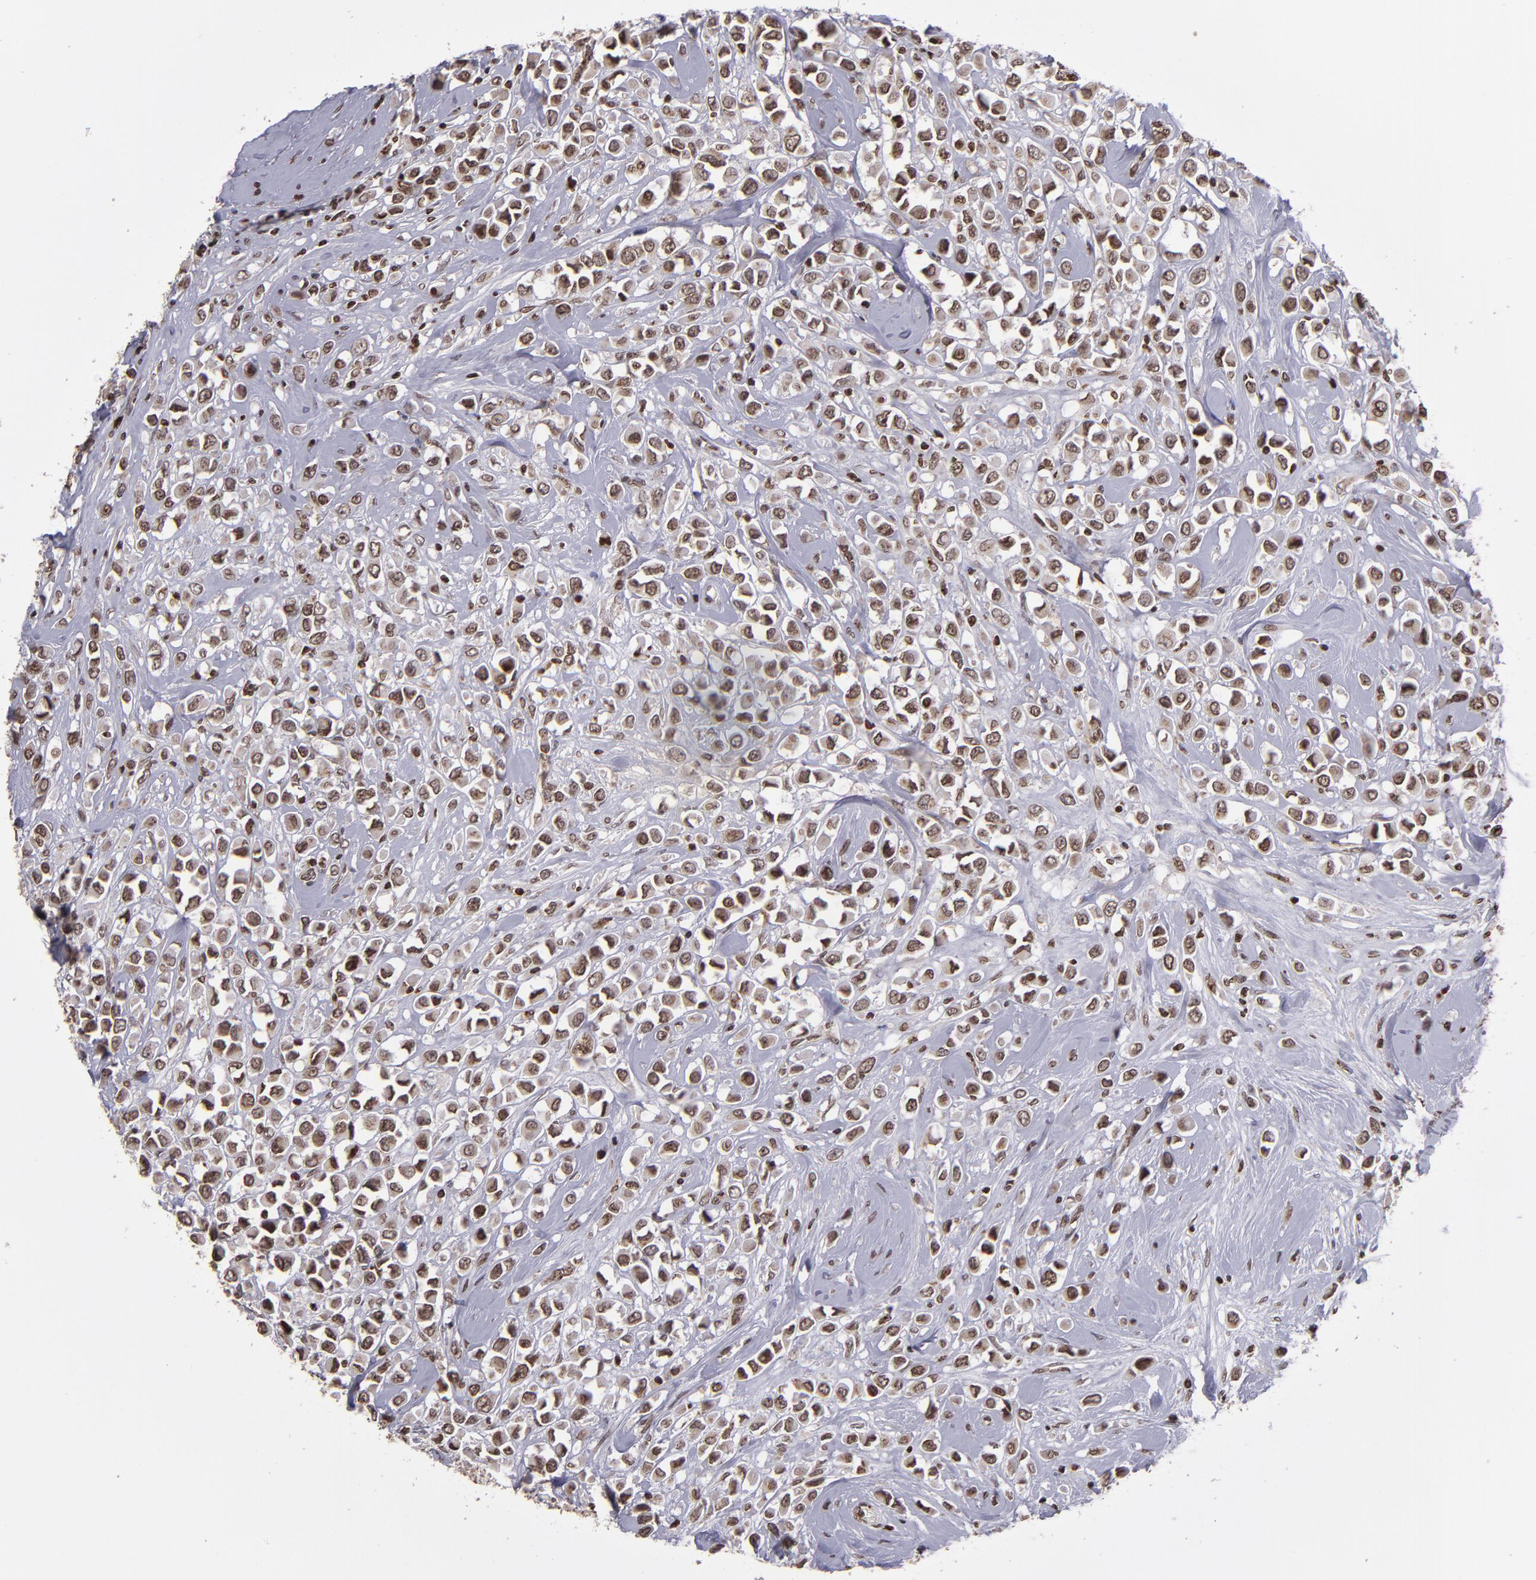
{"staining": {"intensity": "moderate", "quantity": ">75%", "location": "cytoplasmic/membranous,nuclear"}, "tissue": "breast cancer", "cell_type": "Tumor cells", "image_type": "cancer", "snomed": [{"axis": "morphology", "description": "Duct carcinoma"}, {"axis": "topography", "description": "Breast"}], "caption": "Immunohistochemistry micrograph of human breast cancer (intraductal carcinoma) stained for a protein (brown), which exhibits medium levels of moderate cytoplasmic/membranous and nuclear staining in approximately >75% of tumor cells.", "gene": "CSDC2", "patient": {"sex": "female", "age": 61}}